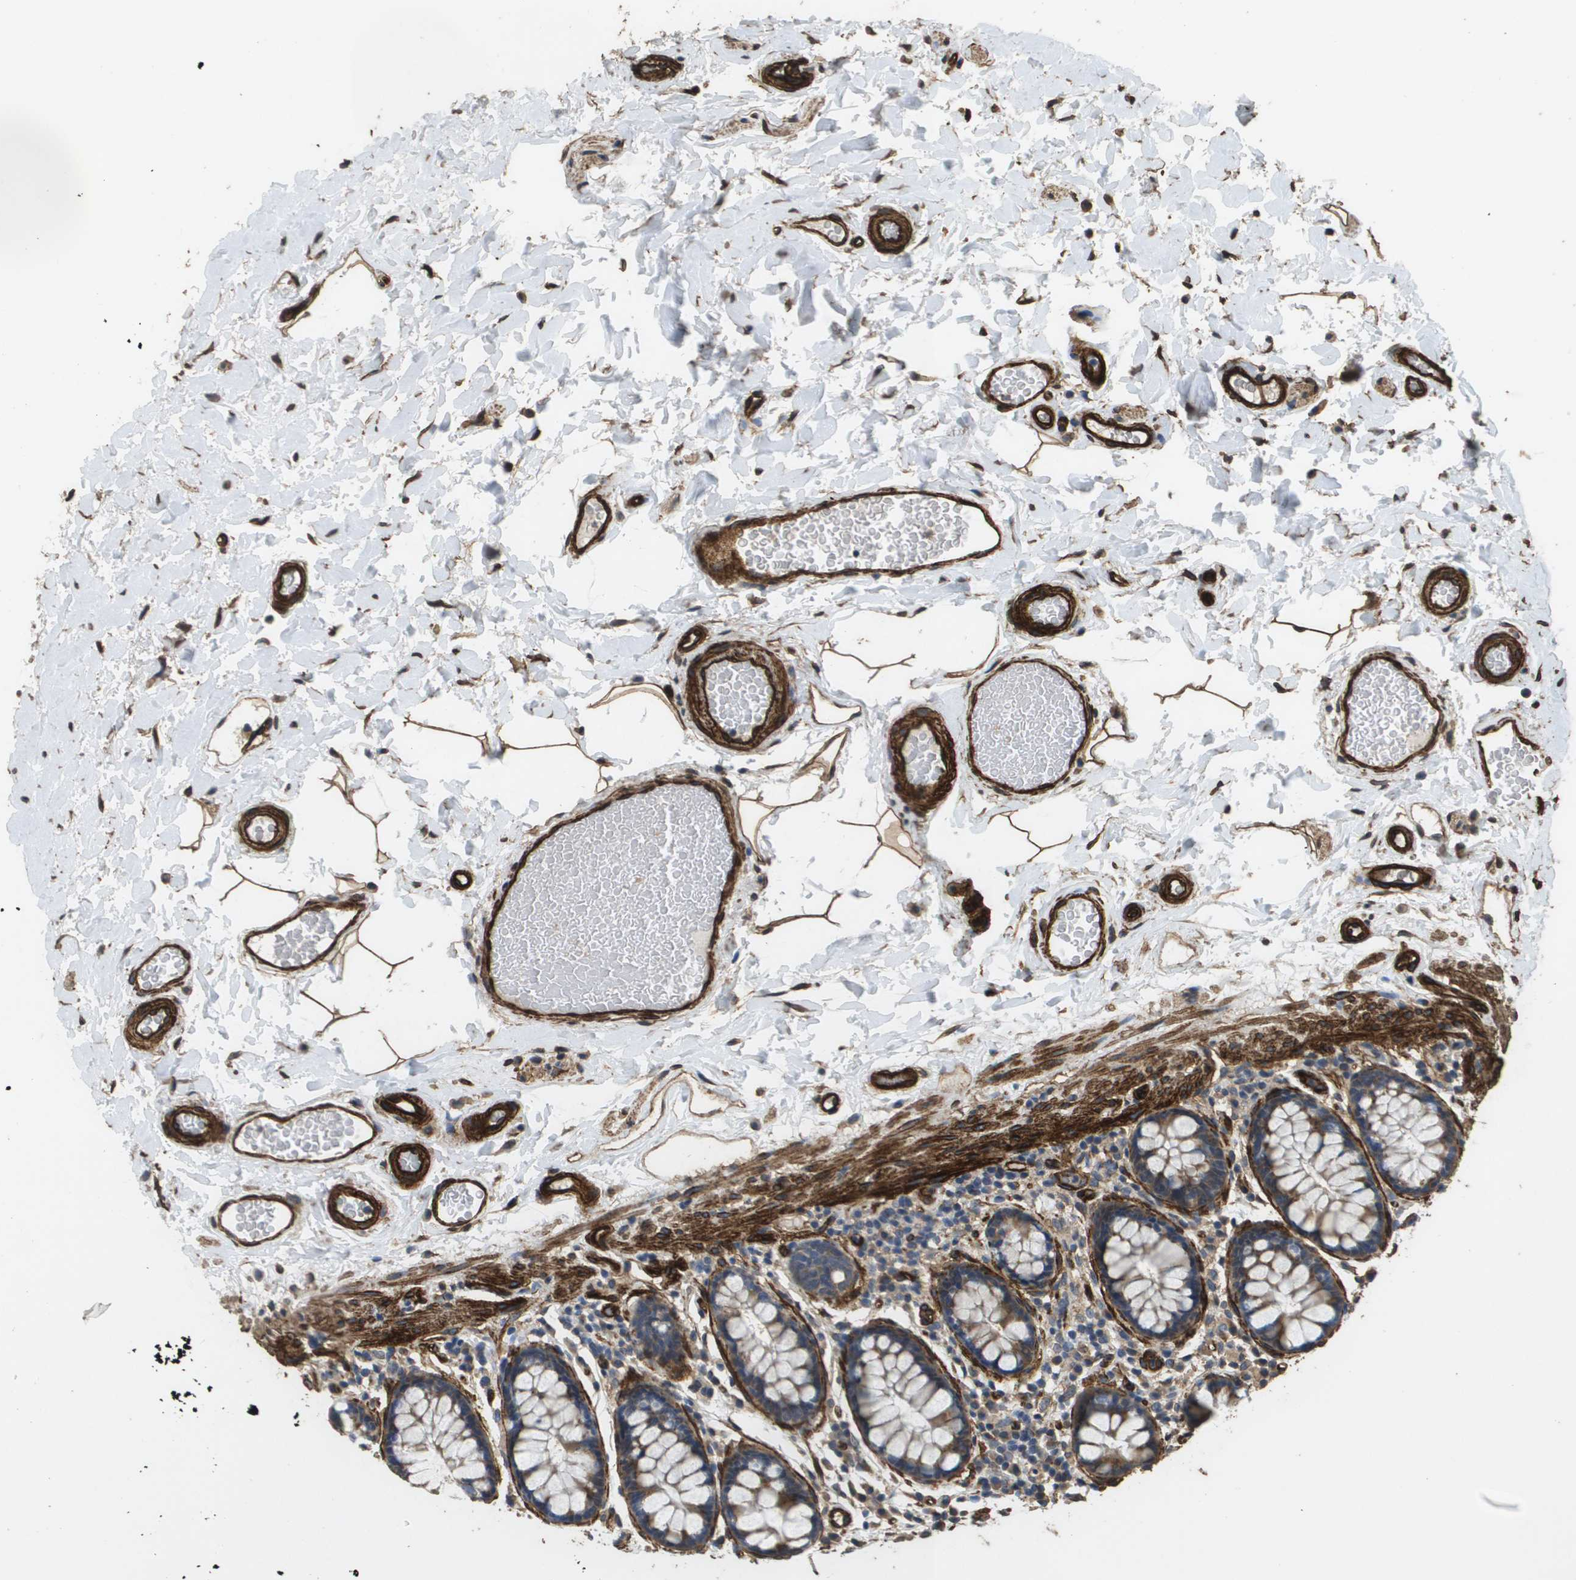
{"staining": {"intensity": "strong", "quantity": ">75%", "location": "cytoplasmic/membranous"}, "tissue": "colon", "cell_type": "Endothelial cells", "image_type": "normal", "snomed": [{"axis": "morphology", "description": "Normal tissue, NOS"}, {"axis": "topography", "description": "Colon"}], "caption": "Immunohistochemistry (IHC) micrograph of normal colon stained for a protein (brown), which demonstrates high levels of strong cytoplasmic/membranous expression in about >75% of endothelial cells.", "gene": "AAMP", "patient": {"sex": "female", "age": 80}}